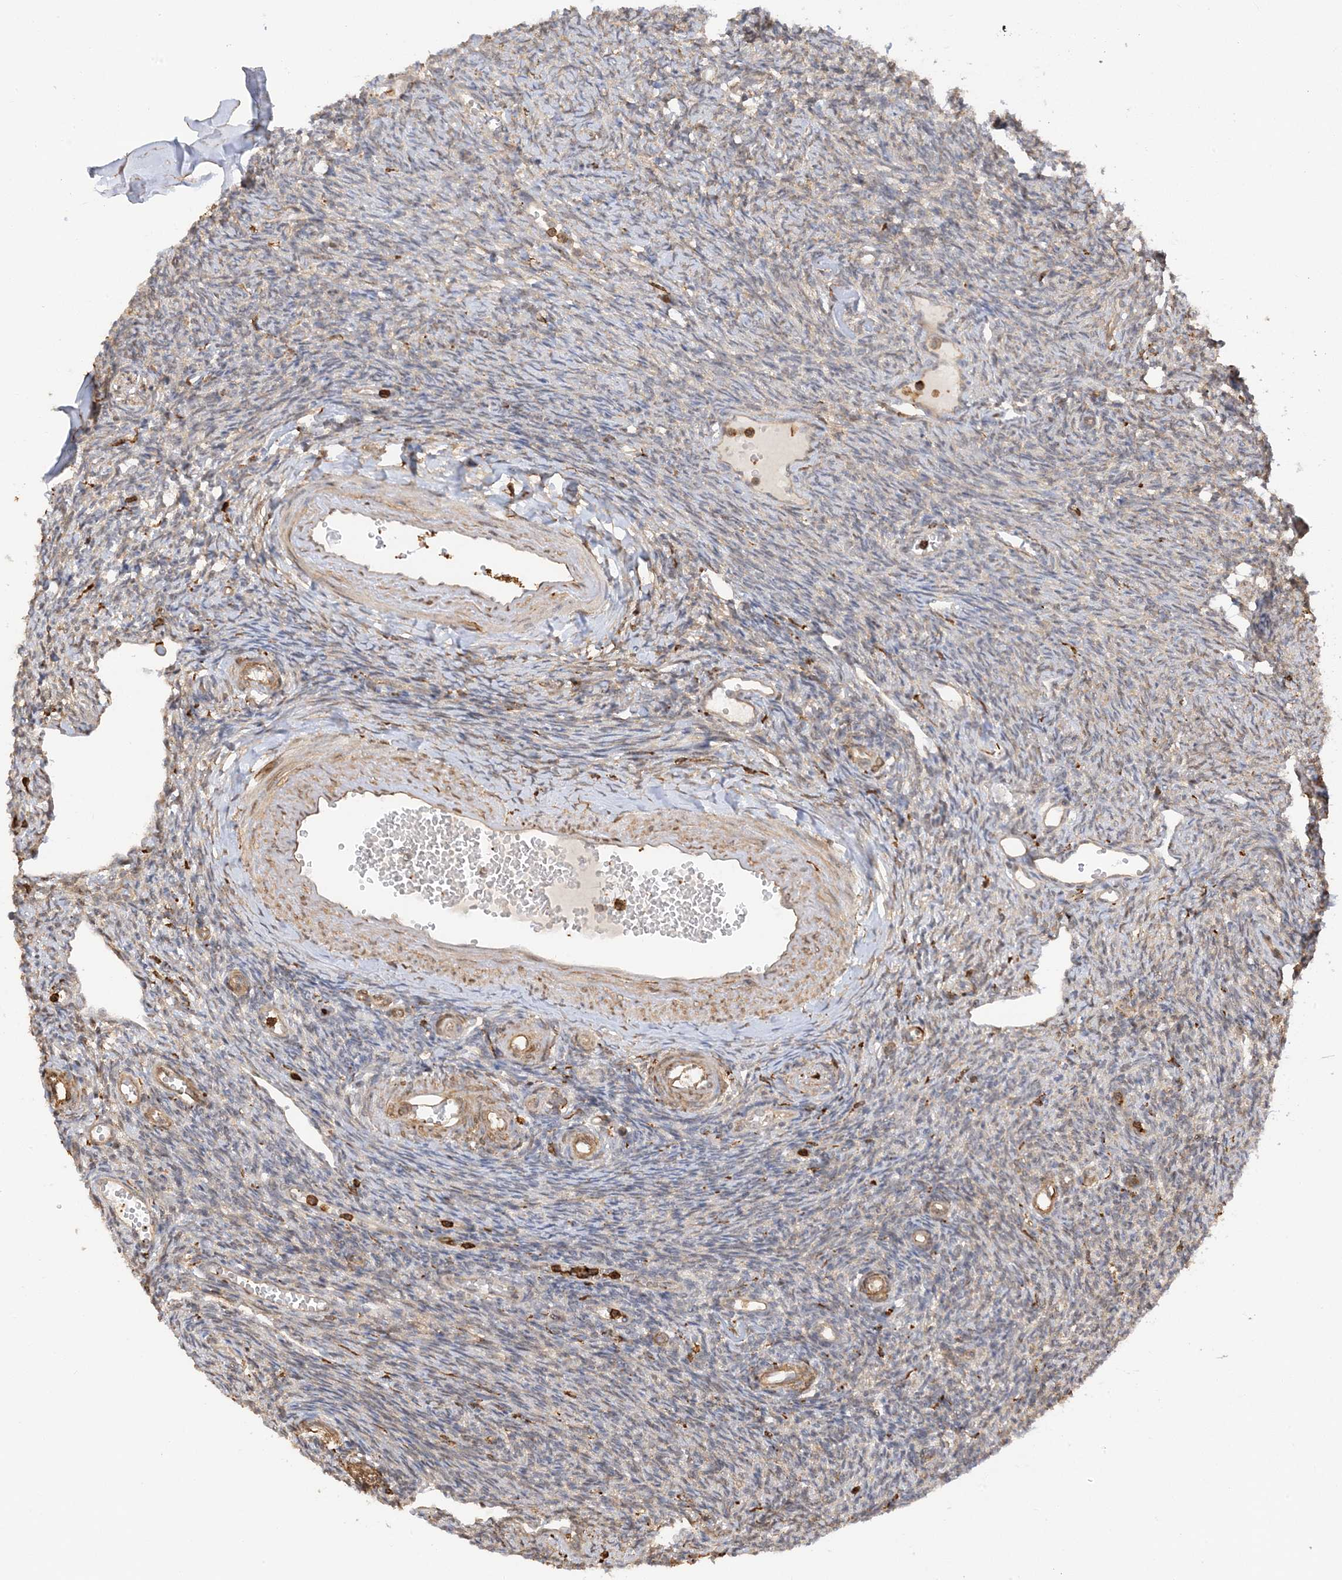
{"staining": {"intensity": "weak", "quantity": "<25%", "location": "cytoplasmic/membranous"}, "tissue": "ovary", "cell_type": "Follicle cells", "image_type": "normal", "snomed": [{"axis": "morphology", "description": "Normal tissue, NOS"}, {"axis": "morphology", "description": "Cyst, NOS"}, {"axis": "topography", "description": "Ovary"}], "caption": "The image exhibits no staining of follicle cells in normal ovary. (DAB (3,3'-diaminobenzidine) immunohistochemistry (IHC) visualized using brightfield microscopy, high magnification).", "gene": "PHACTR2", "patient": {"sex": "female", "age": 33}}